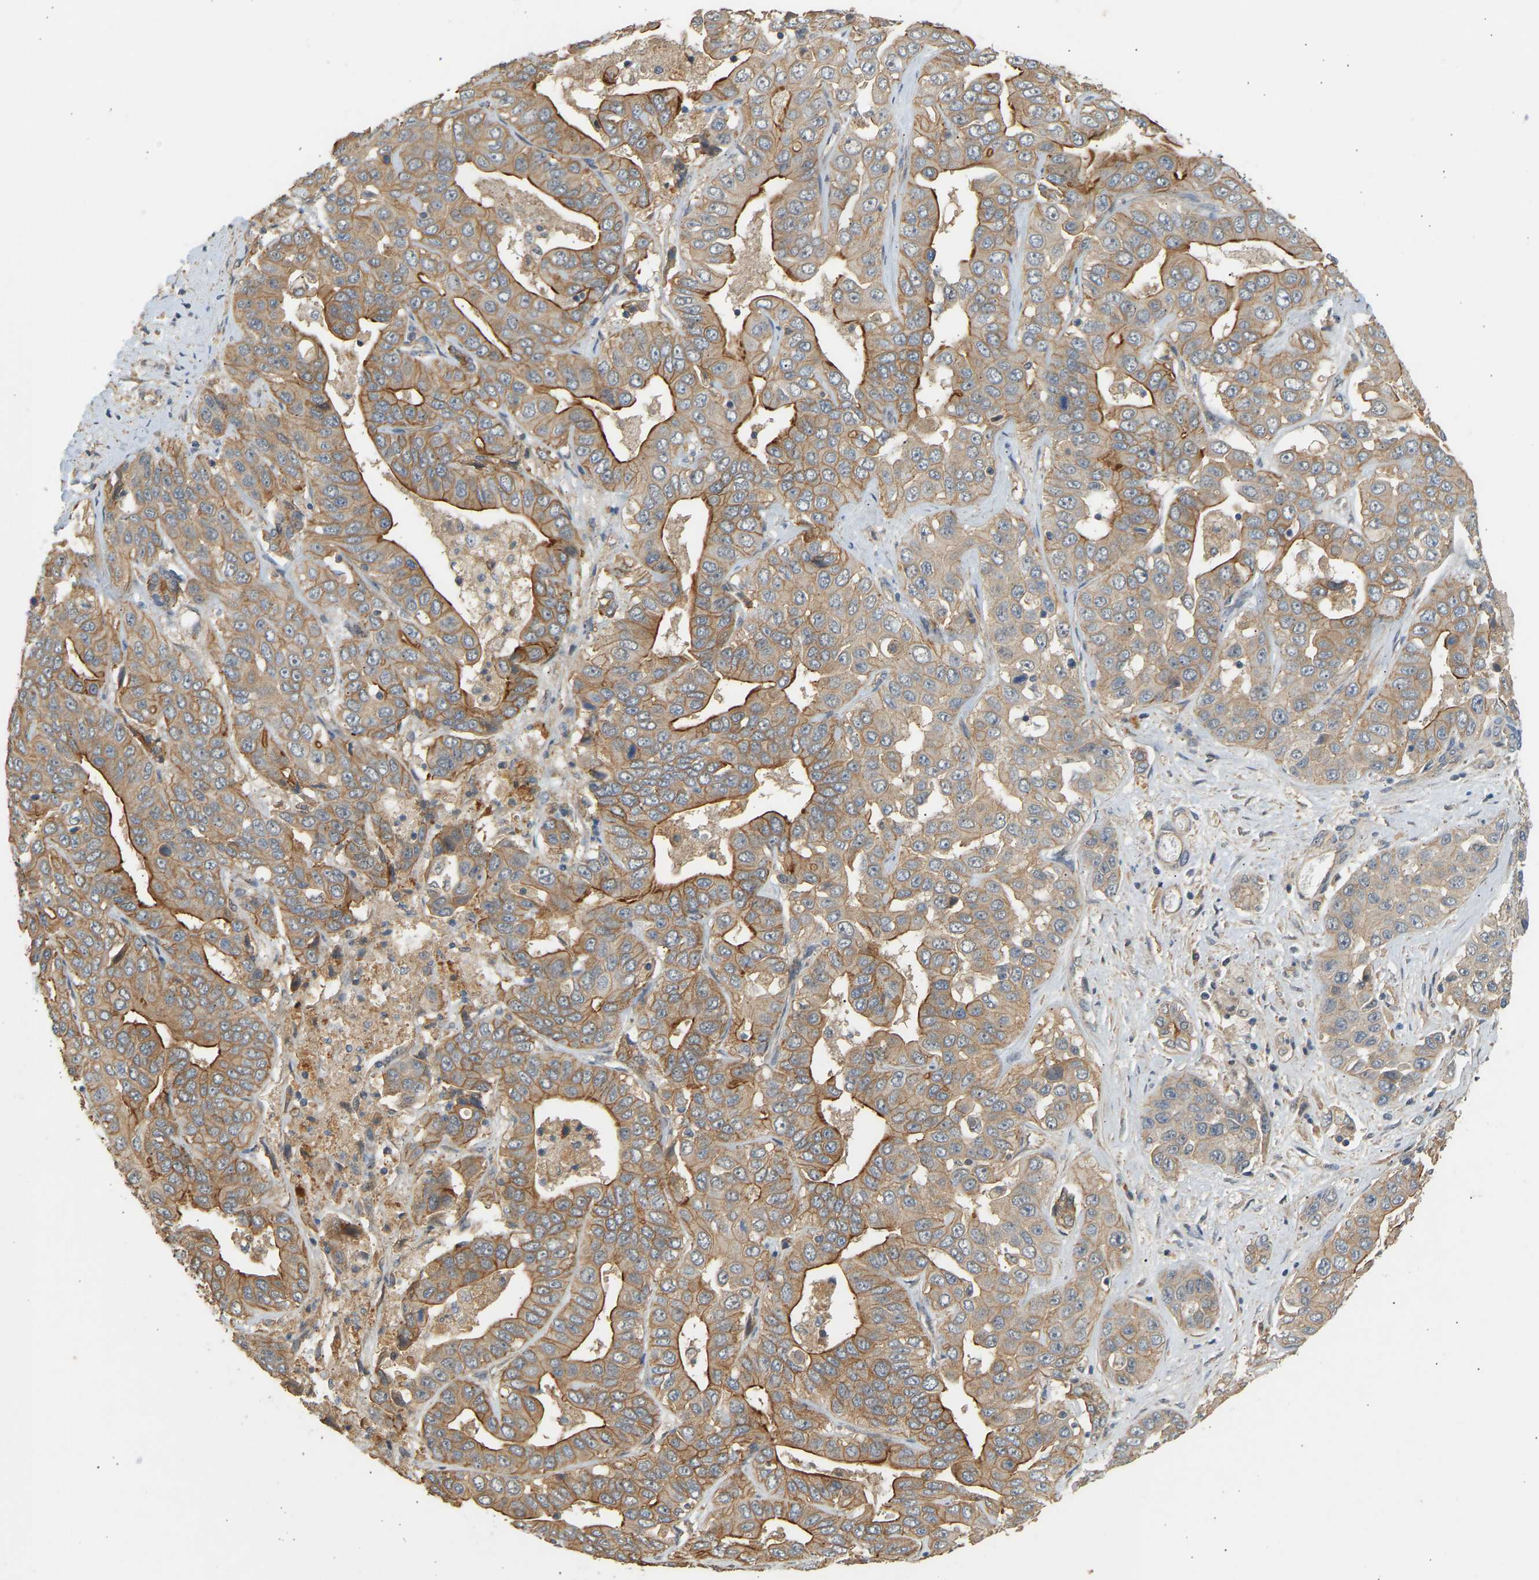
{"staining": {"intensity": "moderate", "quantity": ">75%", "location": "cytoplasmic/membranous"}, "tissue": "liver cancer", "cell_type": "Tumor cells", "image_type": "cancer", "snomed": [{"axis": "morphology", "description": "Cholangiocarcinoma"}, {"axis": "topography", "description": "Liver"}], "caption": "Brown immunohistochemical staining in human liver cancer reveals moderate cytoplasmic/membranous expression in approximately >75% of tumor cells.", "gene": "RGL1", "patient": {"sex": "female", "age": 52}}